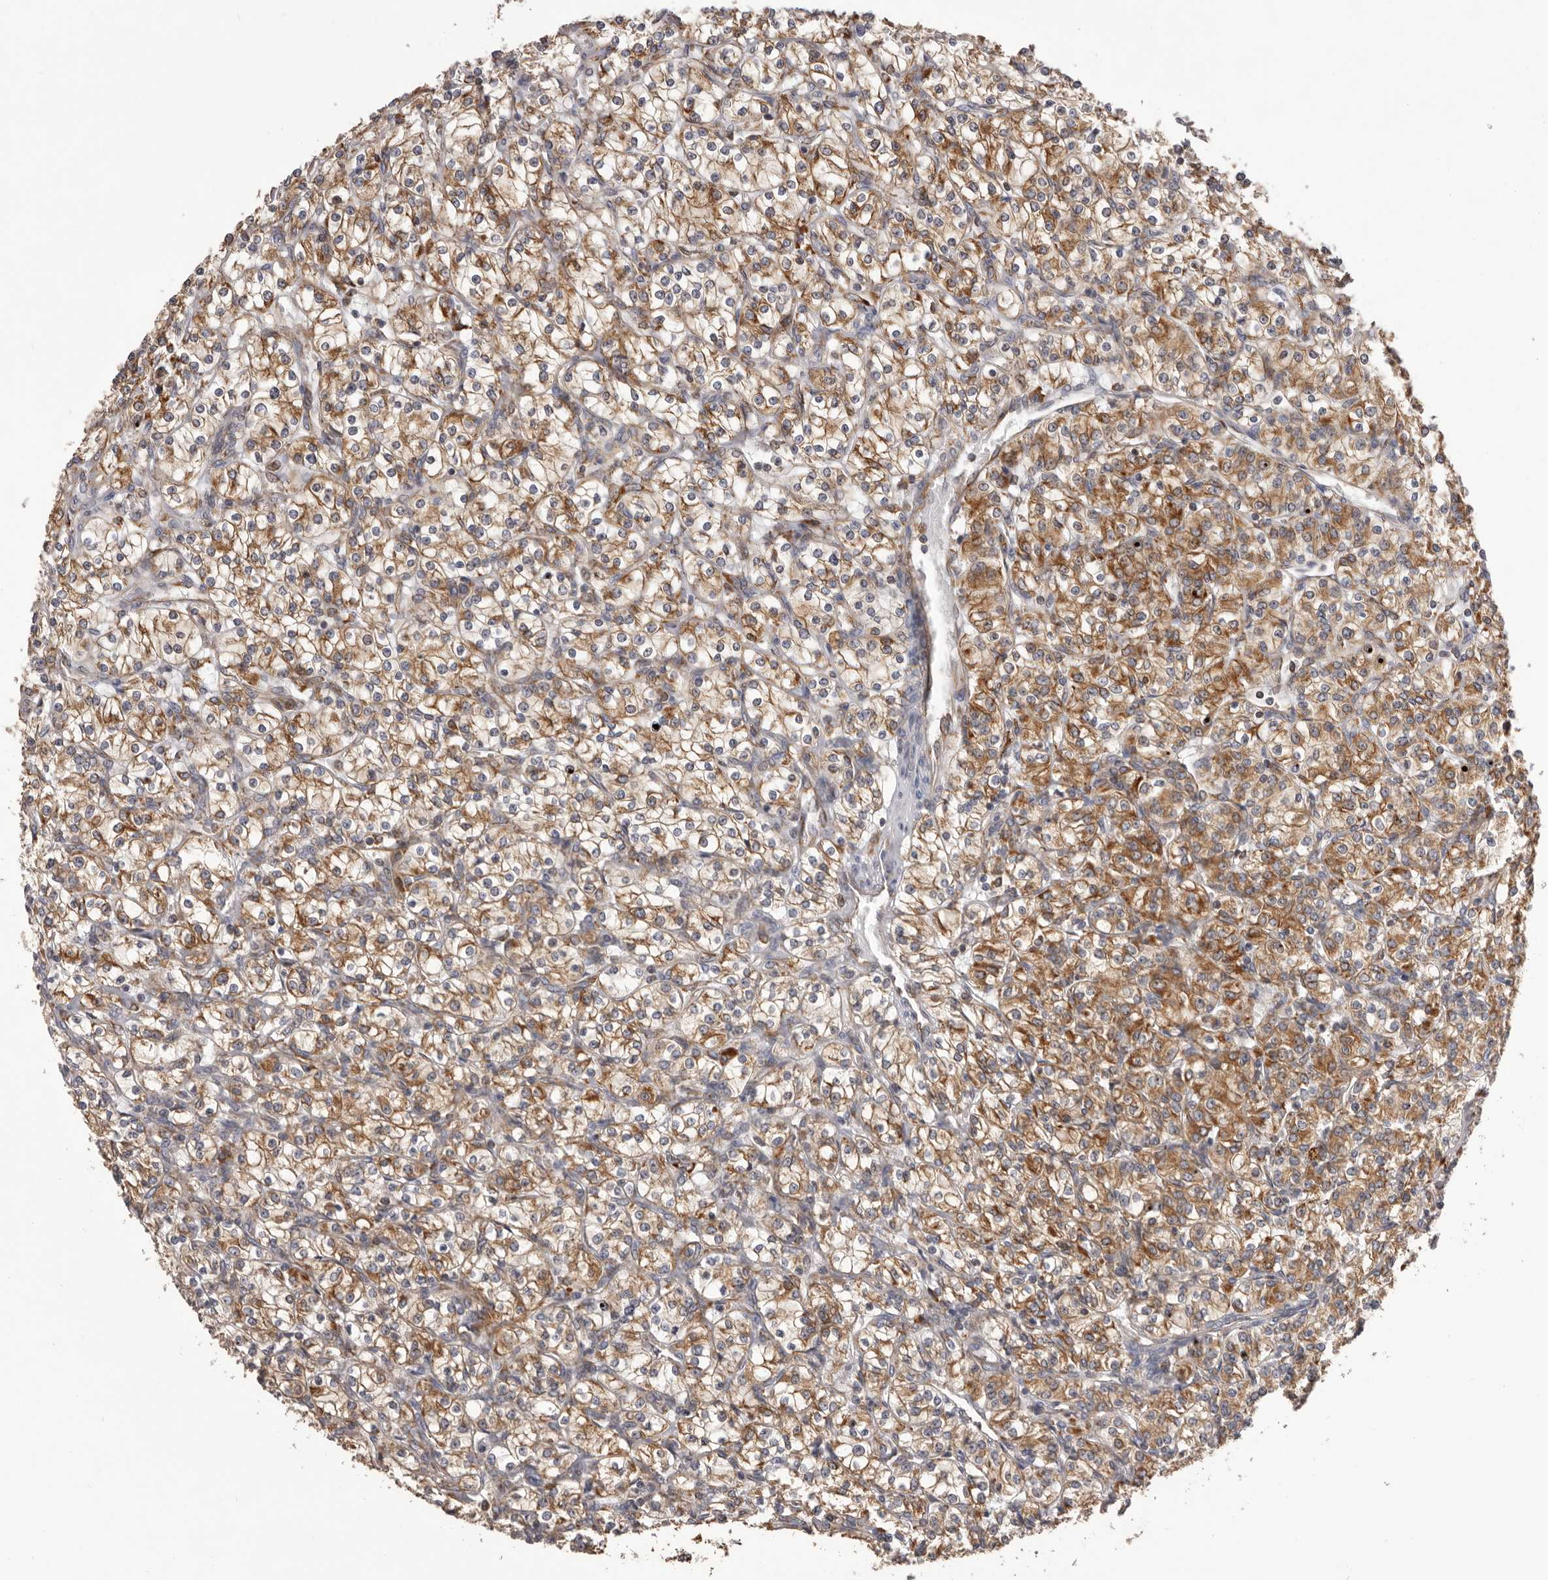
{"staining": {"intensity": "moderate", "quantity": ">75%", "location": "cytoplasmic/membranous"}, "tissue": "renal cancer", "cell_type": "Tumor cells", "image_type": "cancer", "snomed": [{"axis": "morphology", "description": "Adenocarcinoma, NOS"}, {"axis": "topography", "description": "Kidney"}], "caption": "Immunohistochemistry of renal adenocarcinoma demonstrates medium levels of moderate cytoplasmic/membranous expression in approximately >75% of tumor cells.", "gene": "QRSL1", "patient": {"sex": "male", "age": 77}}